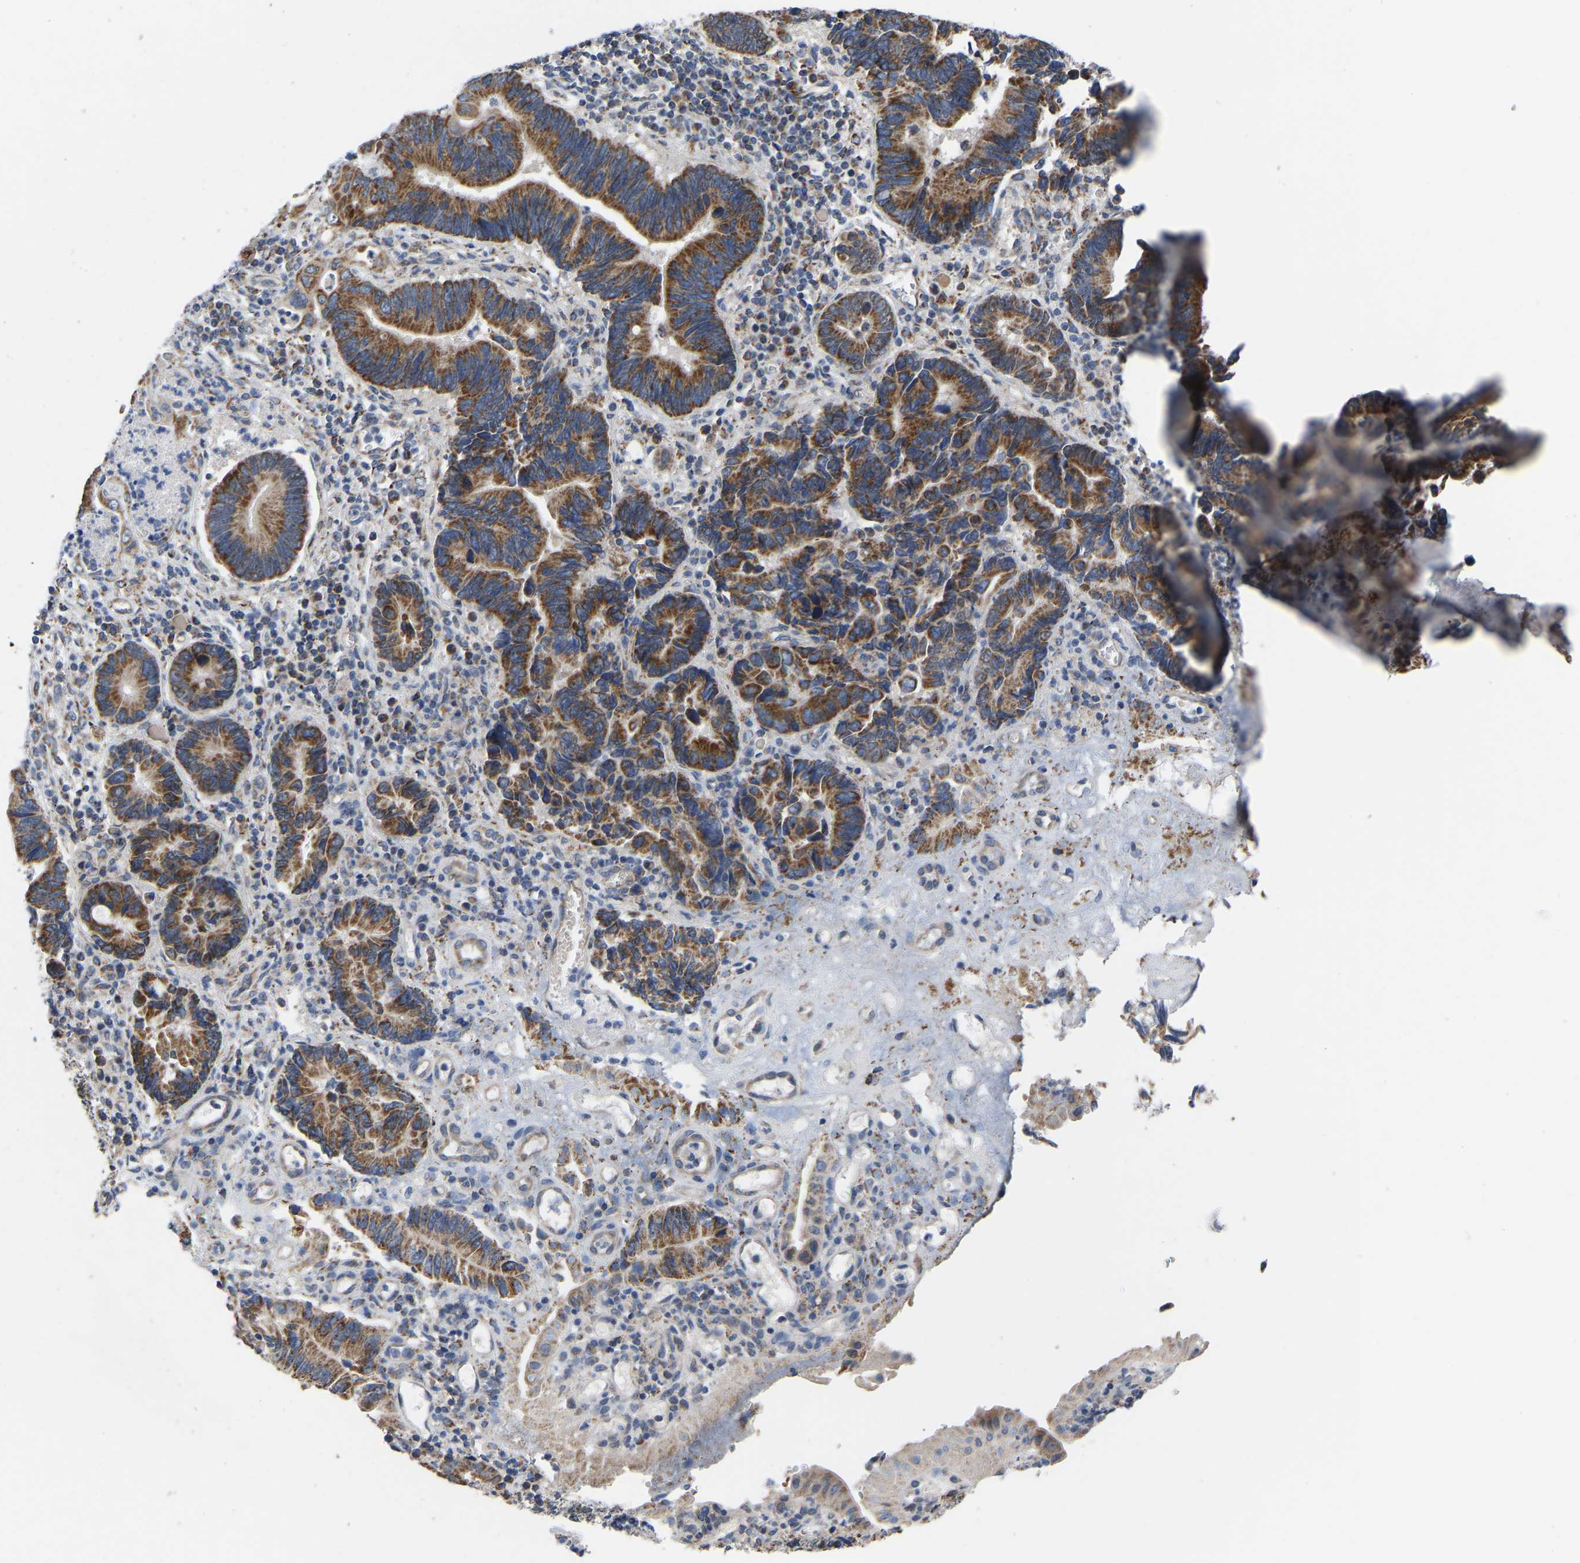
{"staining": {"intensity": "moderate", "quantity": ">75%", "location": "cytoplasmic/membranous"}, "tissue": "pancreatic cancer", "cell_type": "Tumor cells", "image_type": "cancer", "snomed": [{"axis": "morphology", "description": "Adenocarcinoma, NOS"}, {"axis": "topography", "description": "Pancreas"}], "caption": "This histopathology image exhibits pancreatic adenocarcinoma stained with IHC to label a protein in brown. The cytoplasmic/membranous of tumor cells show moderate positivity for the protein. Nuclei are counter-stained blue.", "gene": "BCL10", "patient": {"sex": "female", "age": 70}}